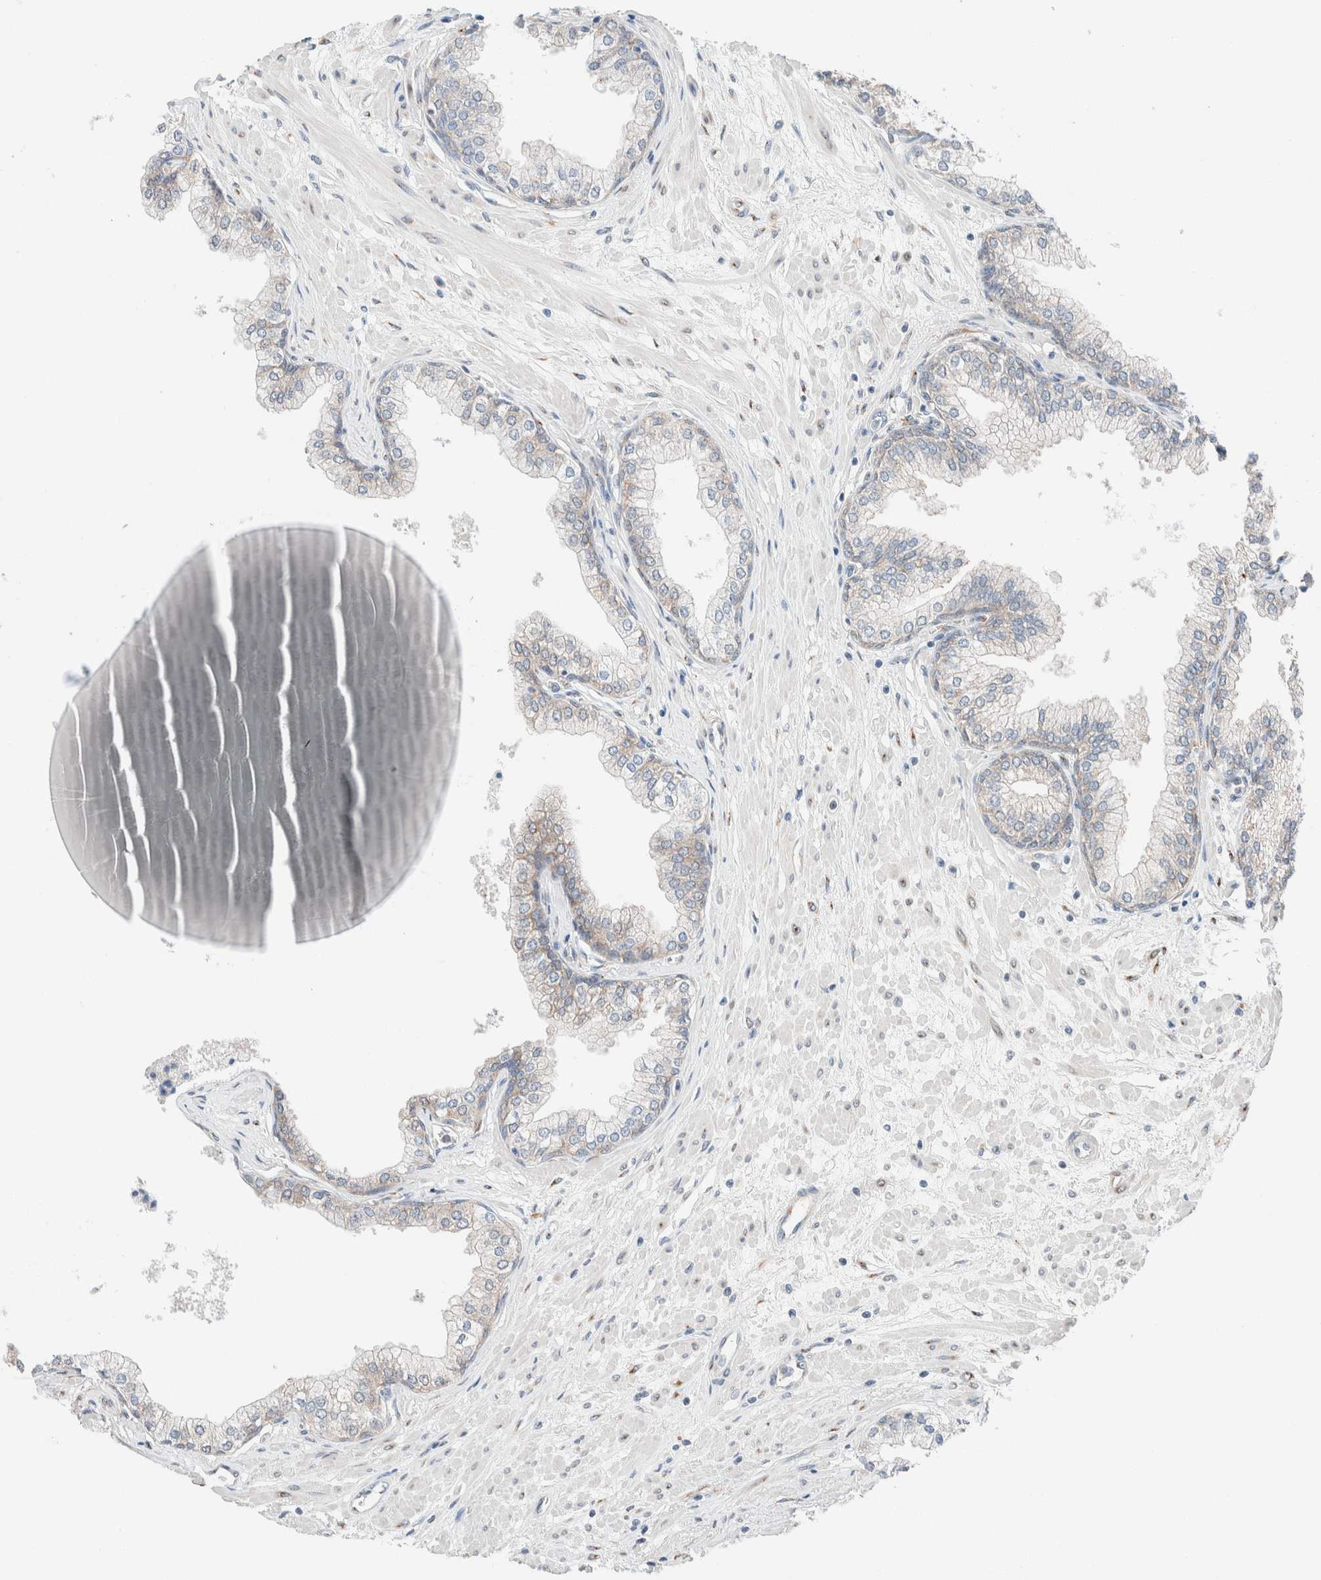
{"staining": {"intensity": "moderate", "quantity": "25%-75%", "location": "cytoplasmic/membranous"}, "tissue": "prostate", "cell_type": "Glandular cells", "image_type": "normal", "snomed": [{"axis": "morphology", "description": "Normal tissue, NOS"}, {"axis": "morphology", "description": "Urothelial carcinoma, Low grade"}, {"axis": "topography", "description": "Urinary bladder"}, {"axis": "topography", "description": "Prostate"}], "caption": "Immunohistochemistry histopathology image of benign prostate stained for a protein (brown), which displays medium levels of moderate cytoplasmic/membranous positivity in approximately 25%-75% of glandular cells.", "gene": "CASC3", "patient": {"sex": "male", "age": 60}}